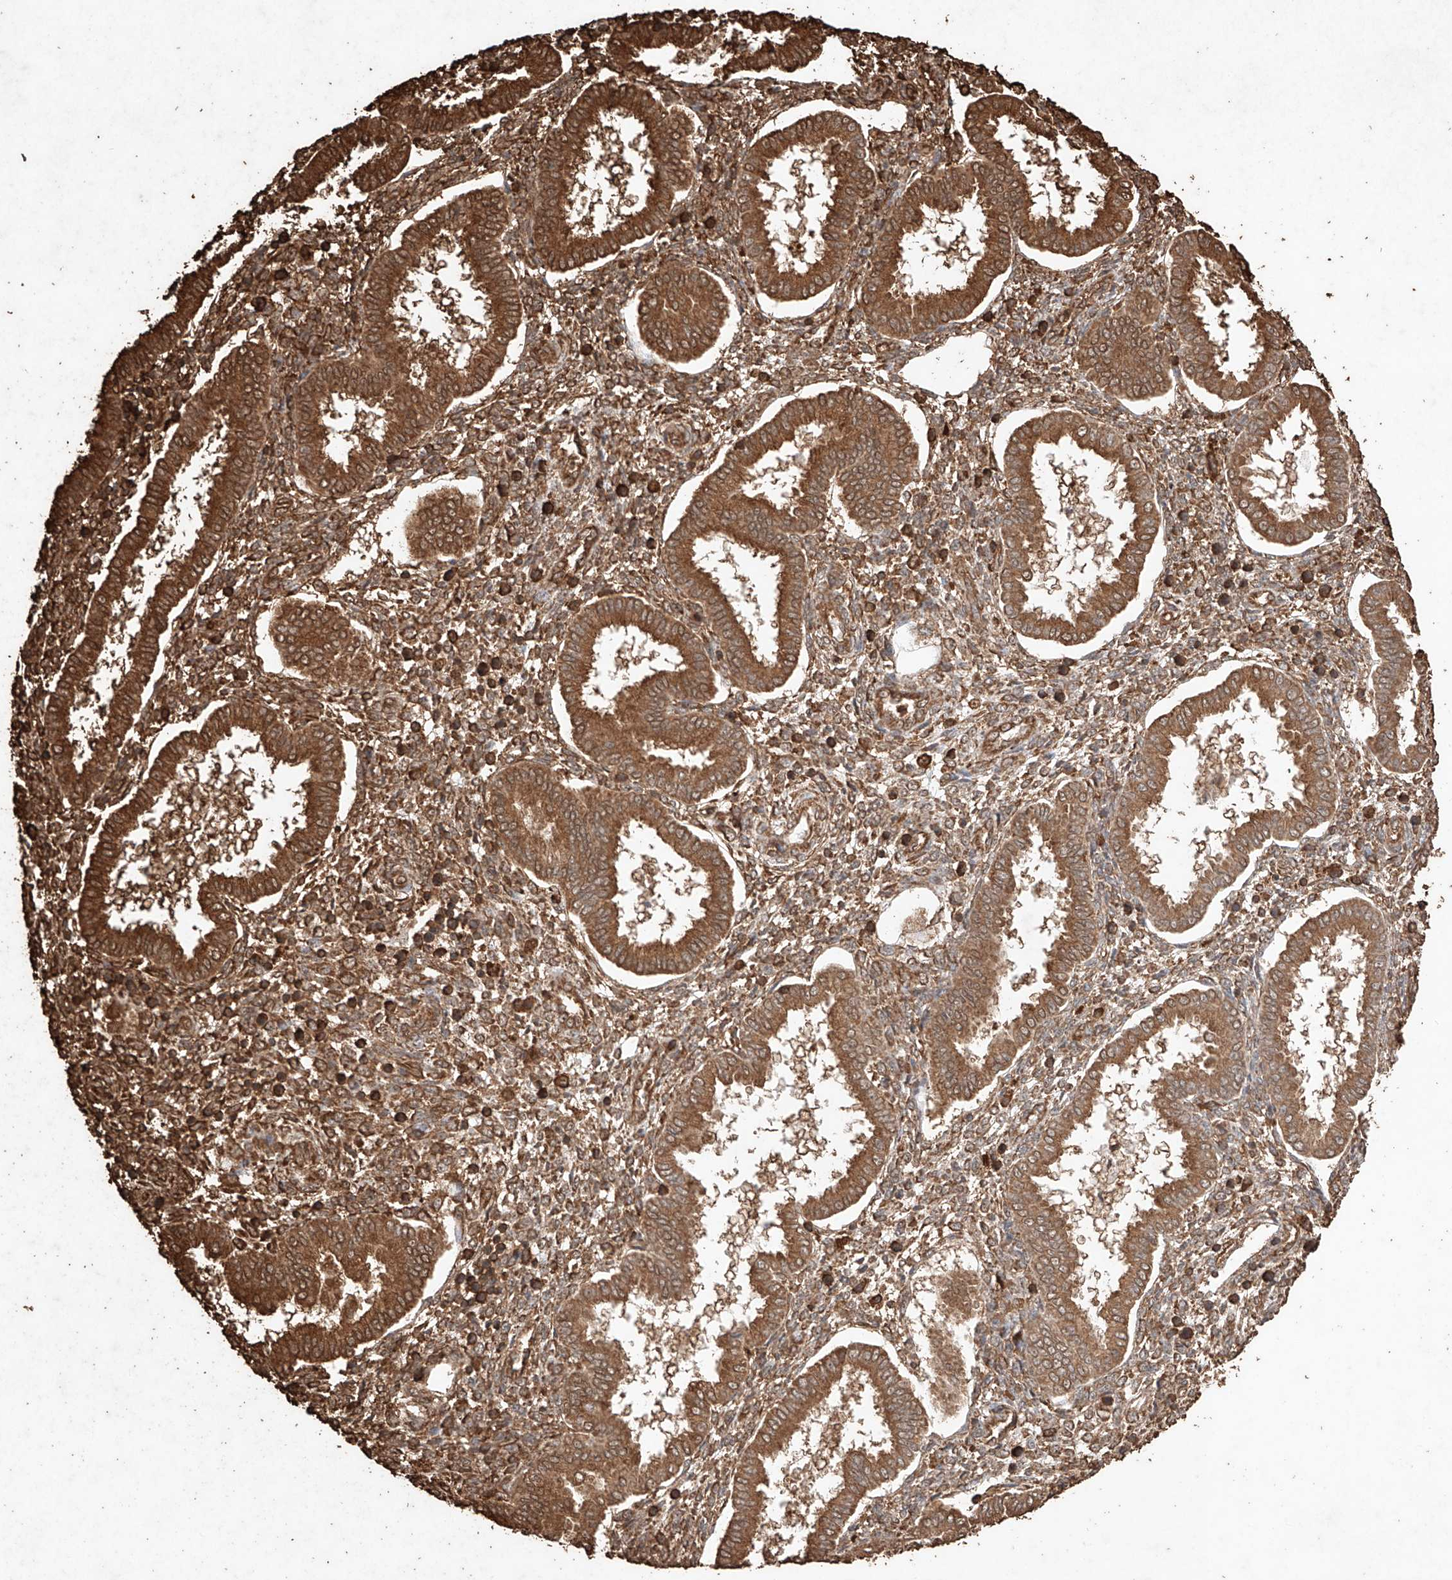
{"staining": {"intensity": "strong", "quantity": ">75%", "location": "cytoplasmic/membranous"}, "tissue": "endometrium", "cell_type": "Cells in endometrial stroma", "image_type": "normal", "snomed": [{"axis": "morphology", "description": "Normal tissue, NOS"}, {"axis": "topography", "description": "Endometrium"}], "caption": "Human endometrium stained for a protein (brown) exhibits strong cytoplasmic/membranous positive positivity in approximately >75% of cells in endometrial stroma.", "gene": "M6PR", "patient": {"sex": "female", "age": 24}}